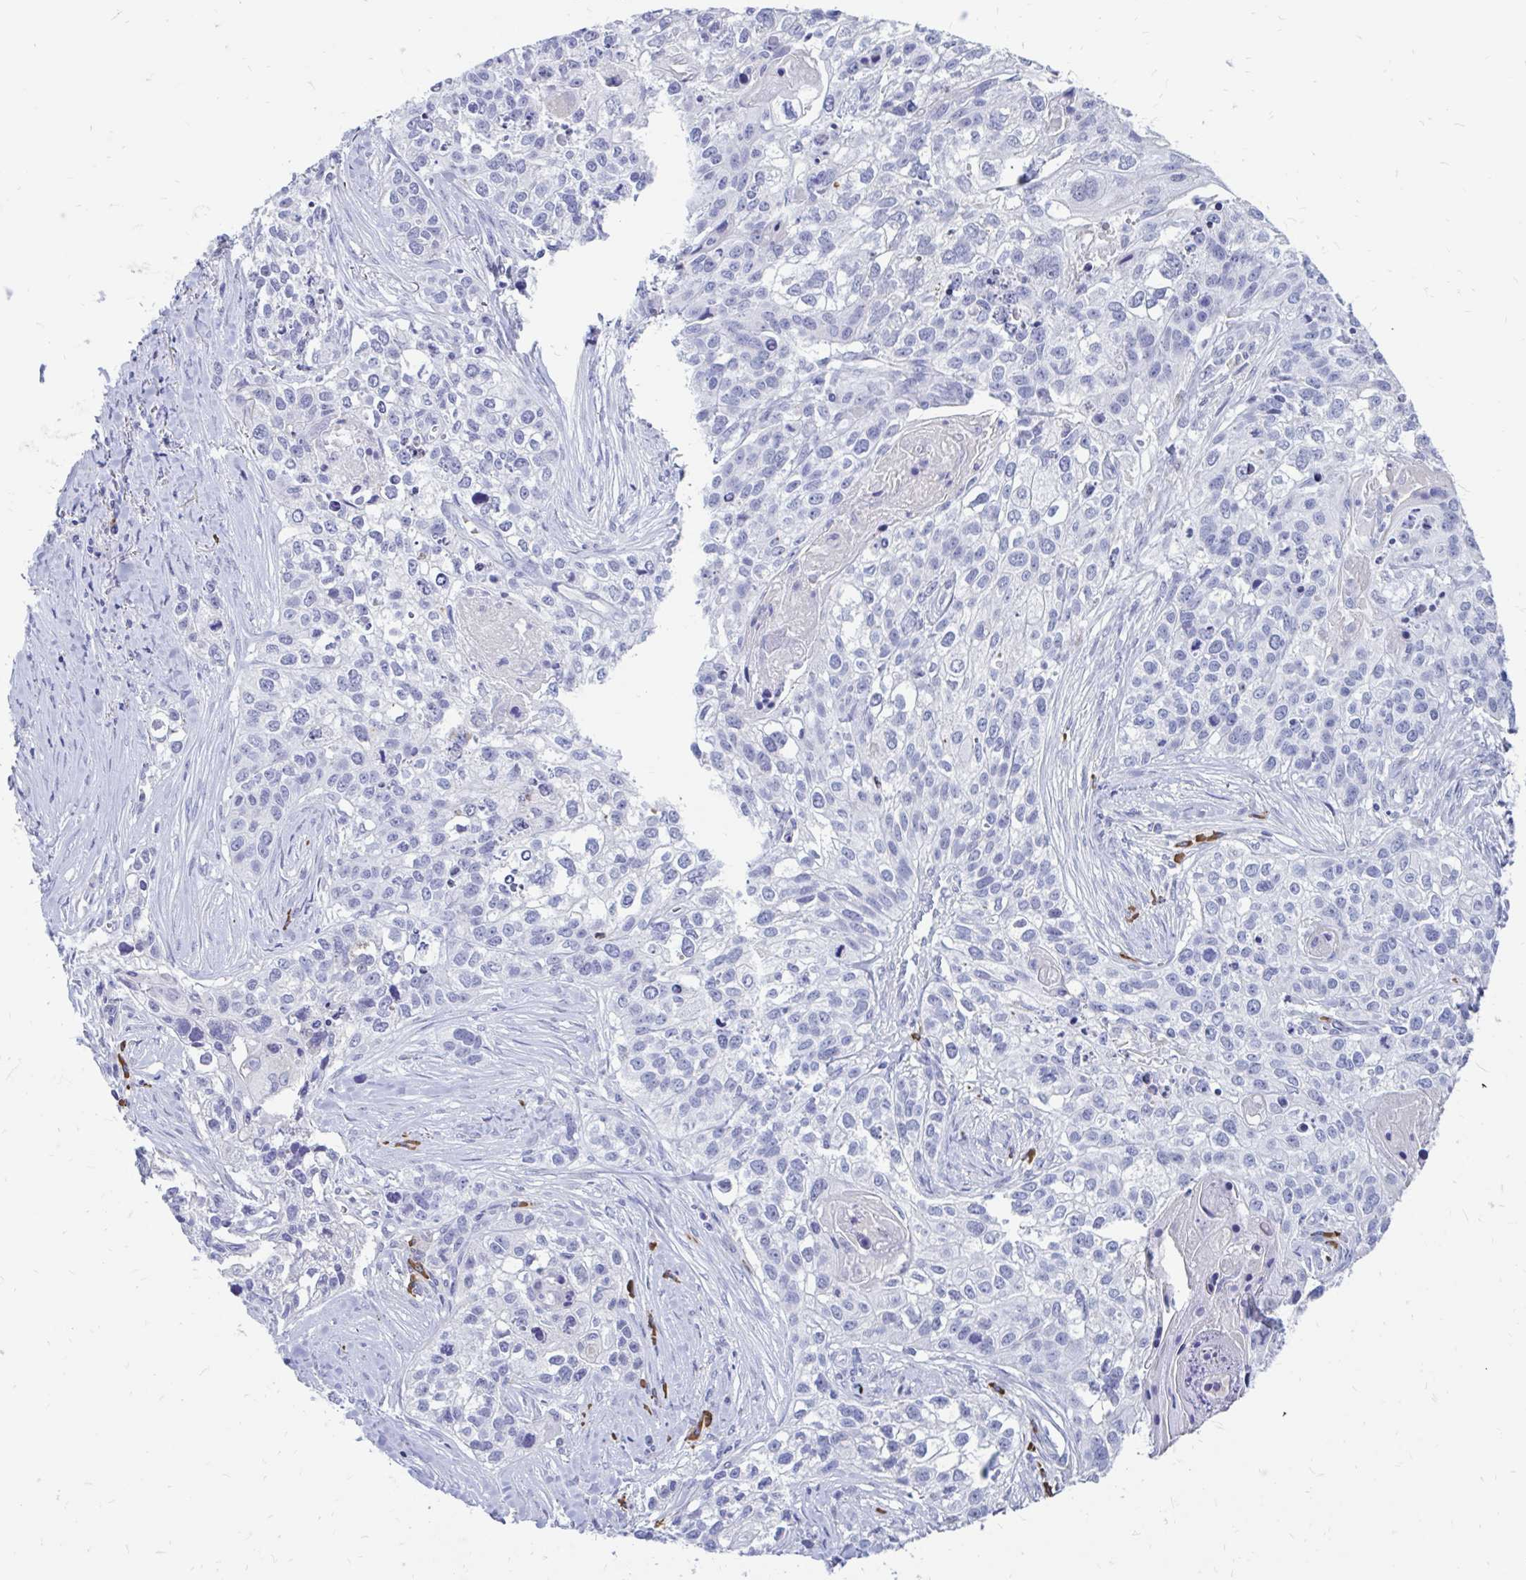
{"staining": {"intensity": "negative", "quantity": "none", "location": "none"}, "tissue": "lung cancer", "cell_type": "Tumor cells", "image_type": "cancer", "snomed": [{"axis": "morphology", "description": "Squamous cell carcinoma, NOS"}, {"axis": "topography", "description": "Lung"}], "caption": "An image of lung cancer stained for a protein displays no brown staining in tumor cells.", "gene": "IGSF5", "patient": {"sex": "male", "age": 74}}